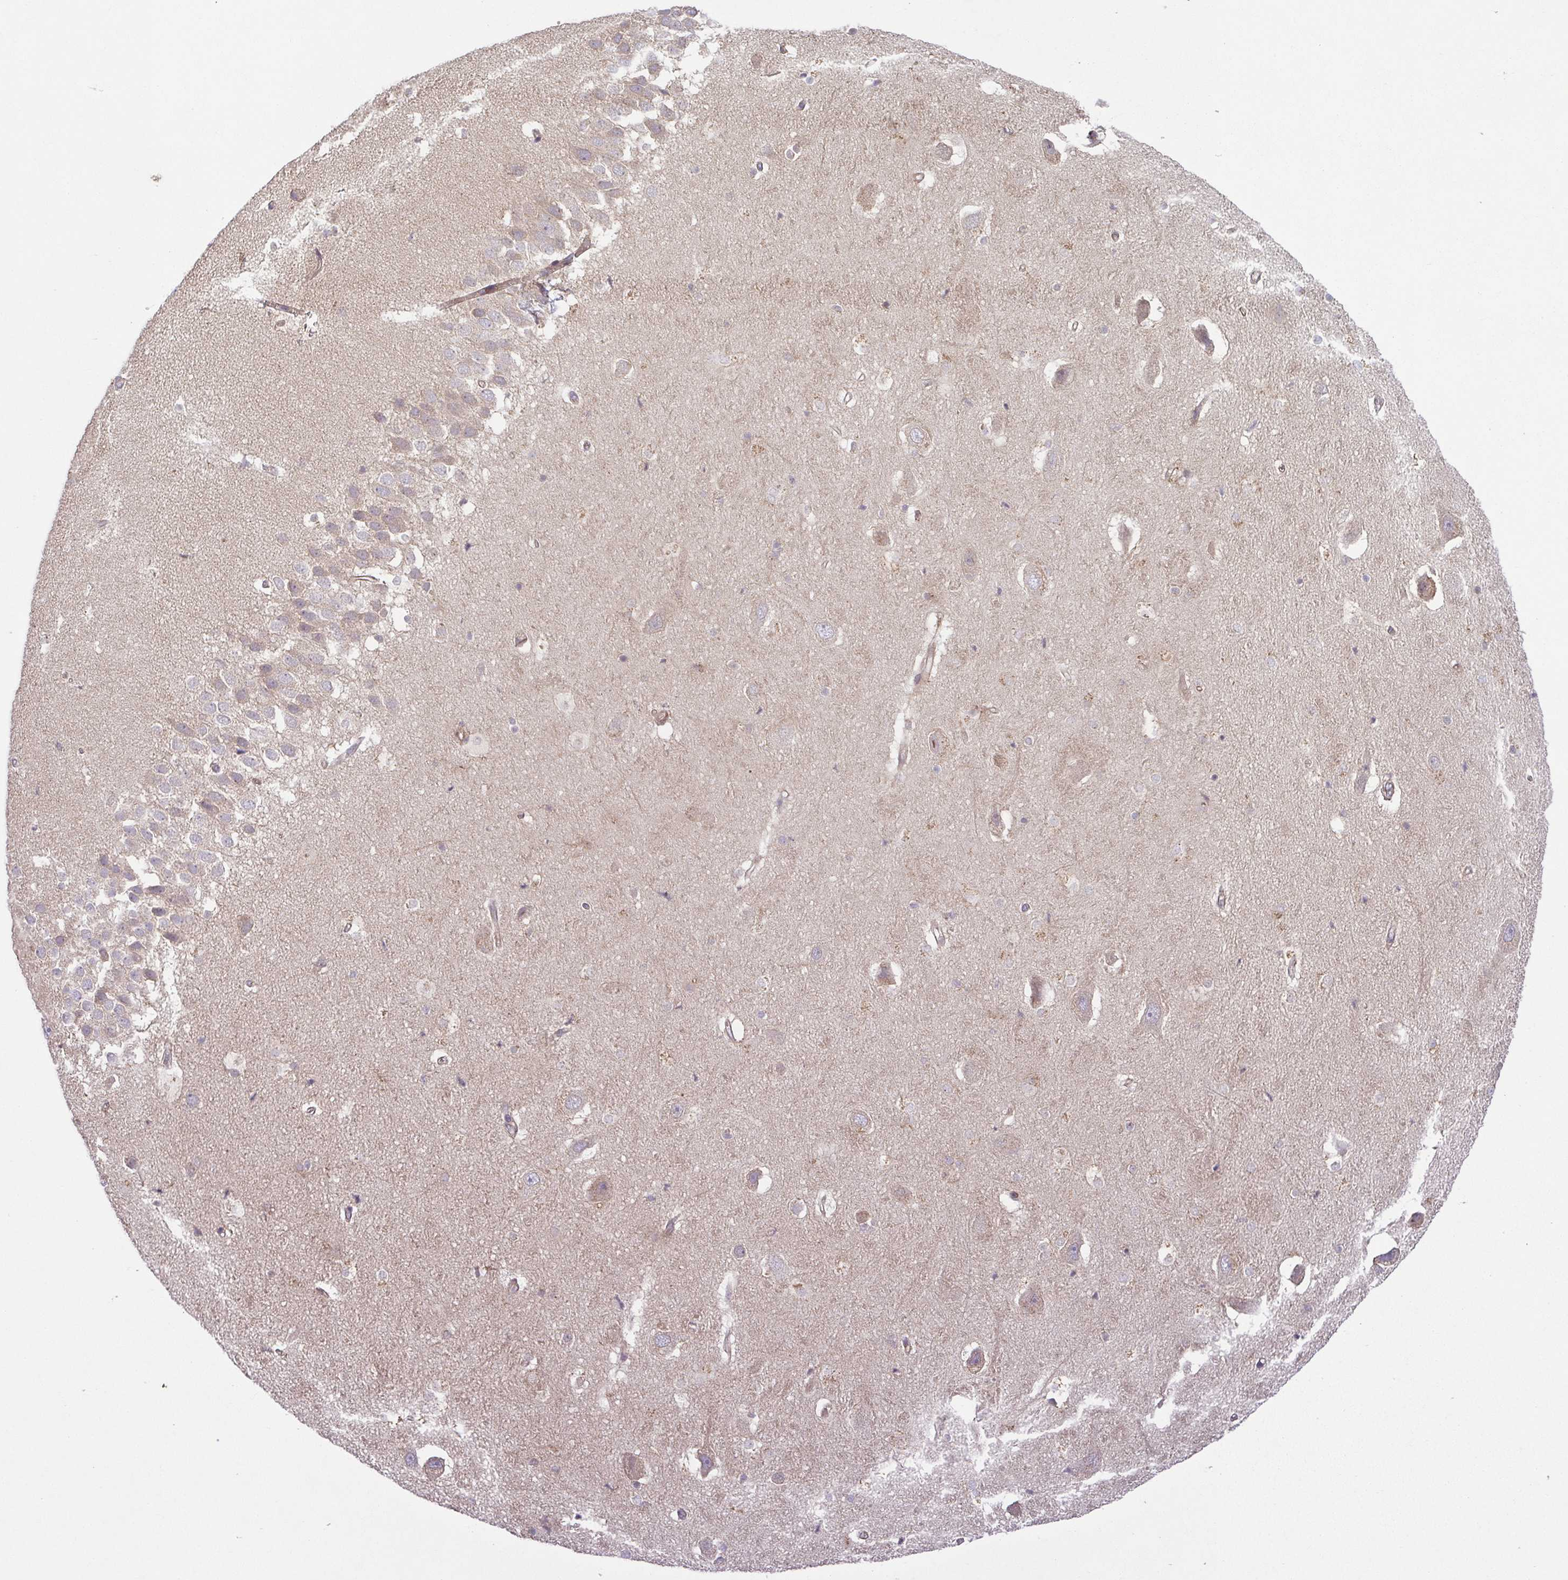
{"staining": {"intensity": "negative", "quantity": "none", "location": "none"}, "tissue": "hippocampus", "cell_type": "Glial cells", "image_type": "normal", "snomed": [{"axis": "morphology", "description": "Normal tissue, NOS"}, {"axis": "topography", "description": "Hippocampus"}], "caption": "Glial cells are negative for brown protein staining in unremarkable hippocampus. The staining was performed using DAB (3,3'-diaminobenzidine) to visualize the protein expression in brown, while the nuclei were stained in blue with hematoxylin (Magnification: 20x).", "gene": "IDE", "patient": {"sex": "male", "age": 26}}